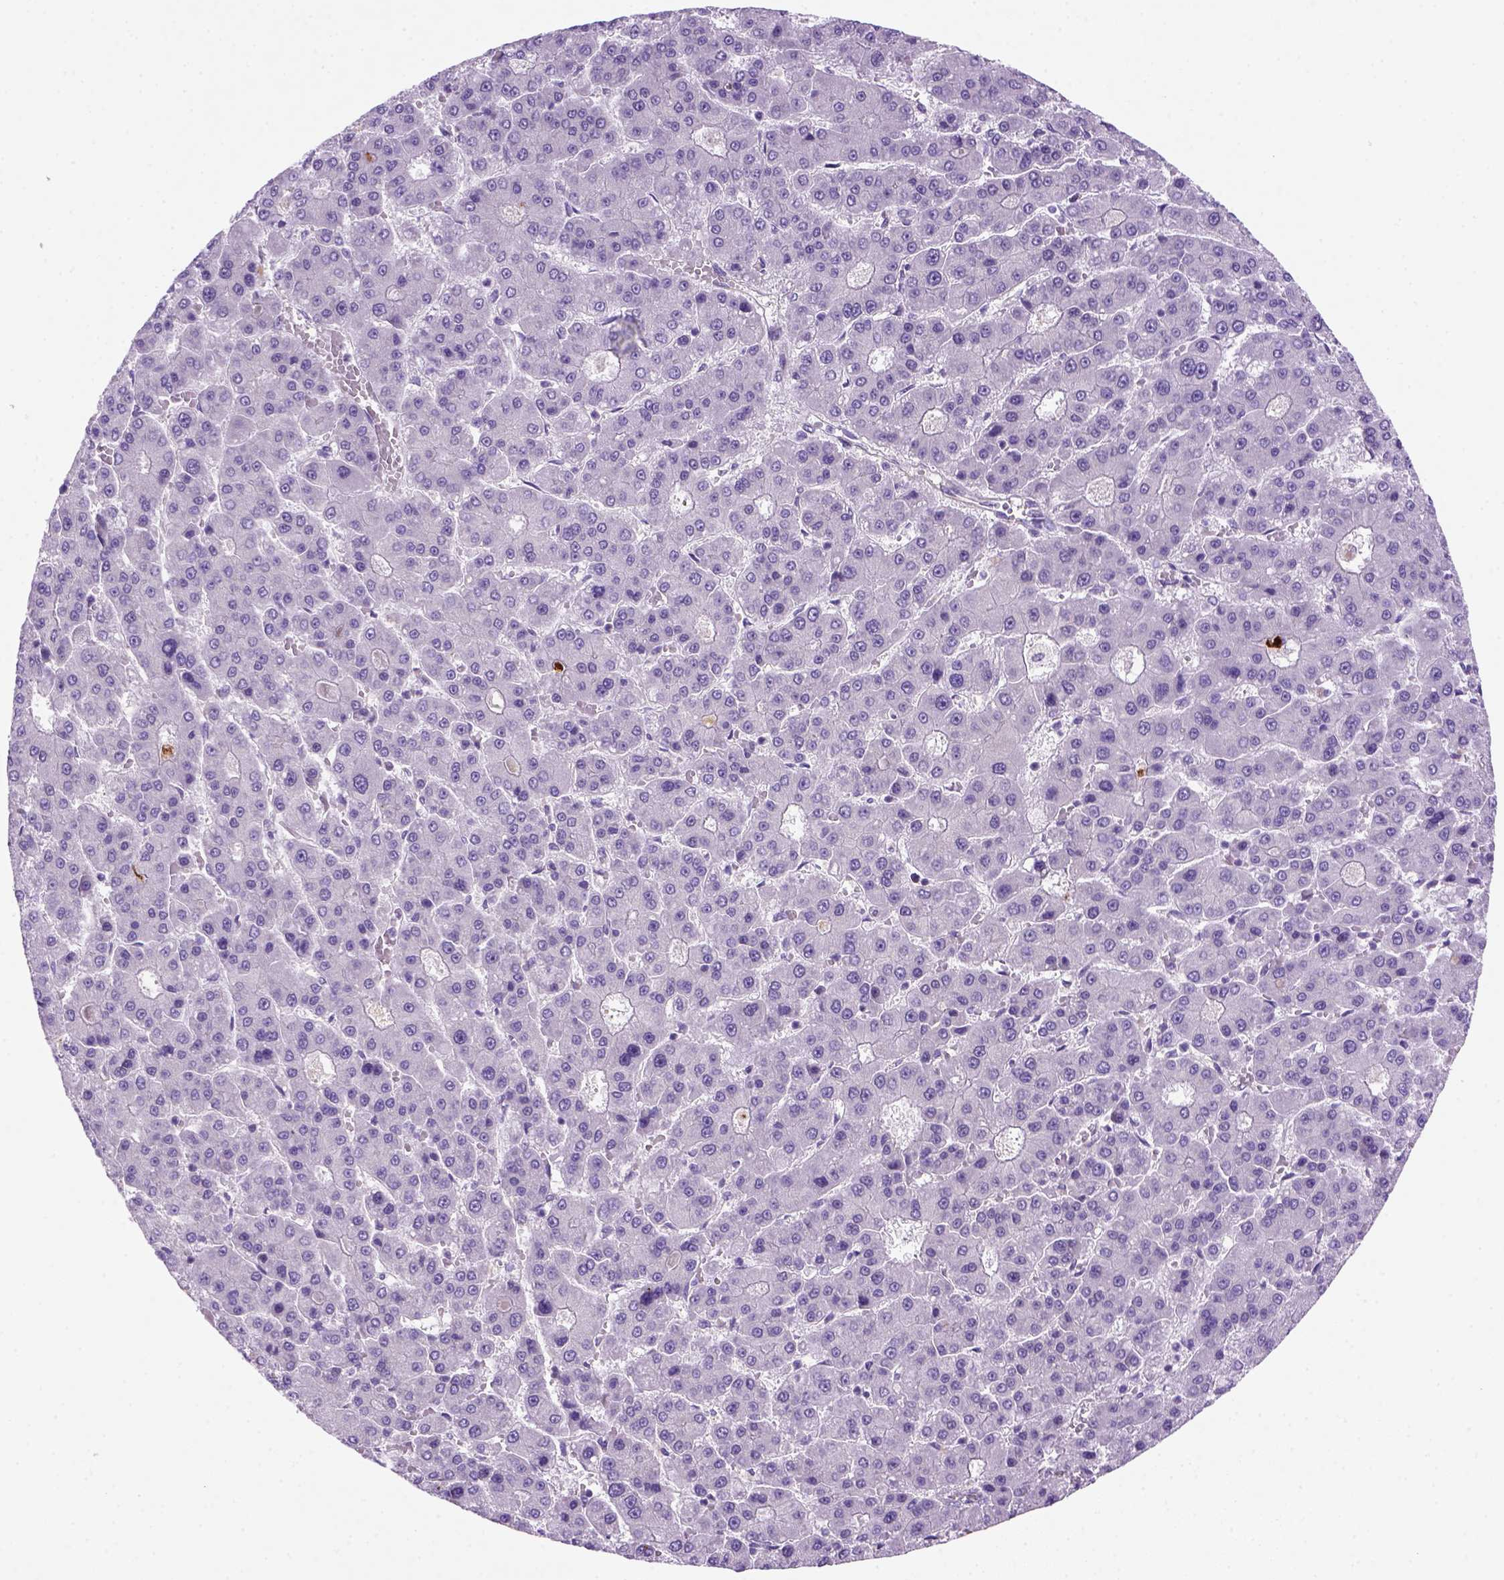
{"staining": {"intensity": "negative", "quantity": "none", "location": "none"}, "tissue": "liver cancer", "cell_type": "Tumor cells", "image_type": "cancer", "snomed": [{"axis": "morphology", "description": "Carcinoma, Hepatocellular, NOS"}, {"axis": "topography", "description": "Liver"}], "caption": "Protein analysis of liver cancer (hepatocellular carcinoma) shows no significant staining in tumor cells. (Brightfield microscopy of DAB (3,3'-diaminobenzidine) immunohistochemistry at high magnification).", "gene": "MGMT", "patient": {"sex": "male", "age": 70}}